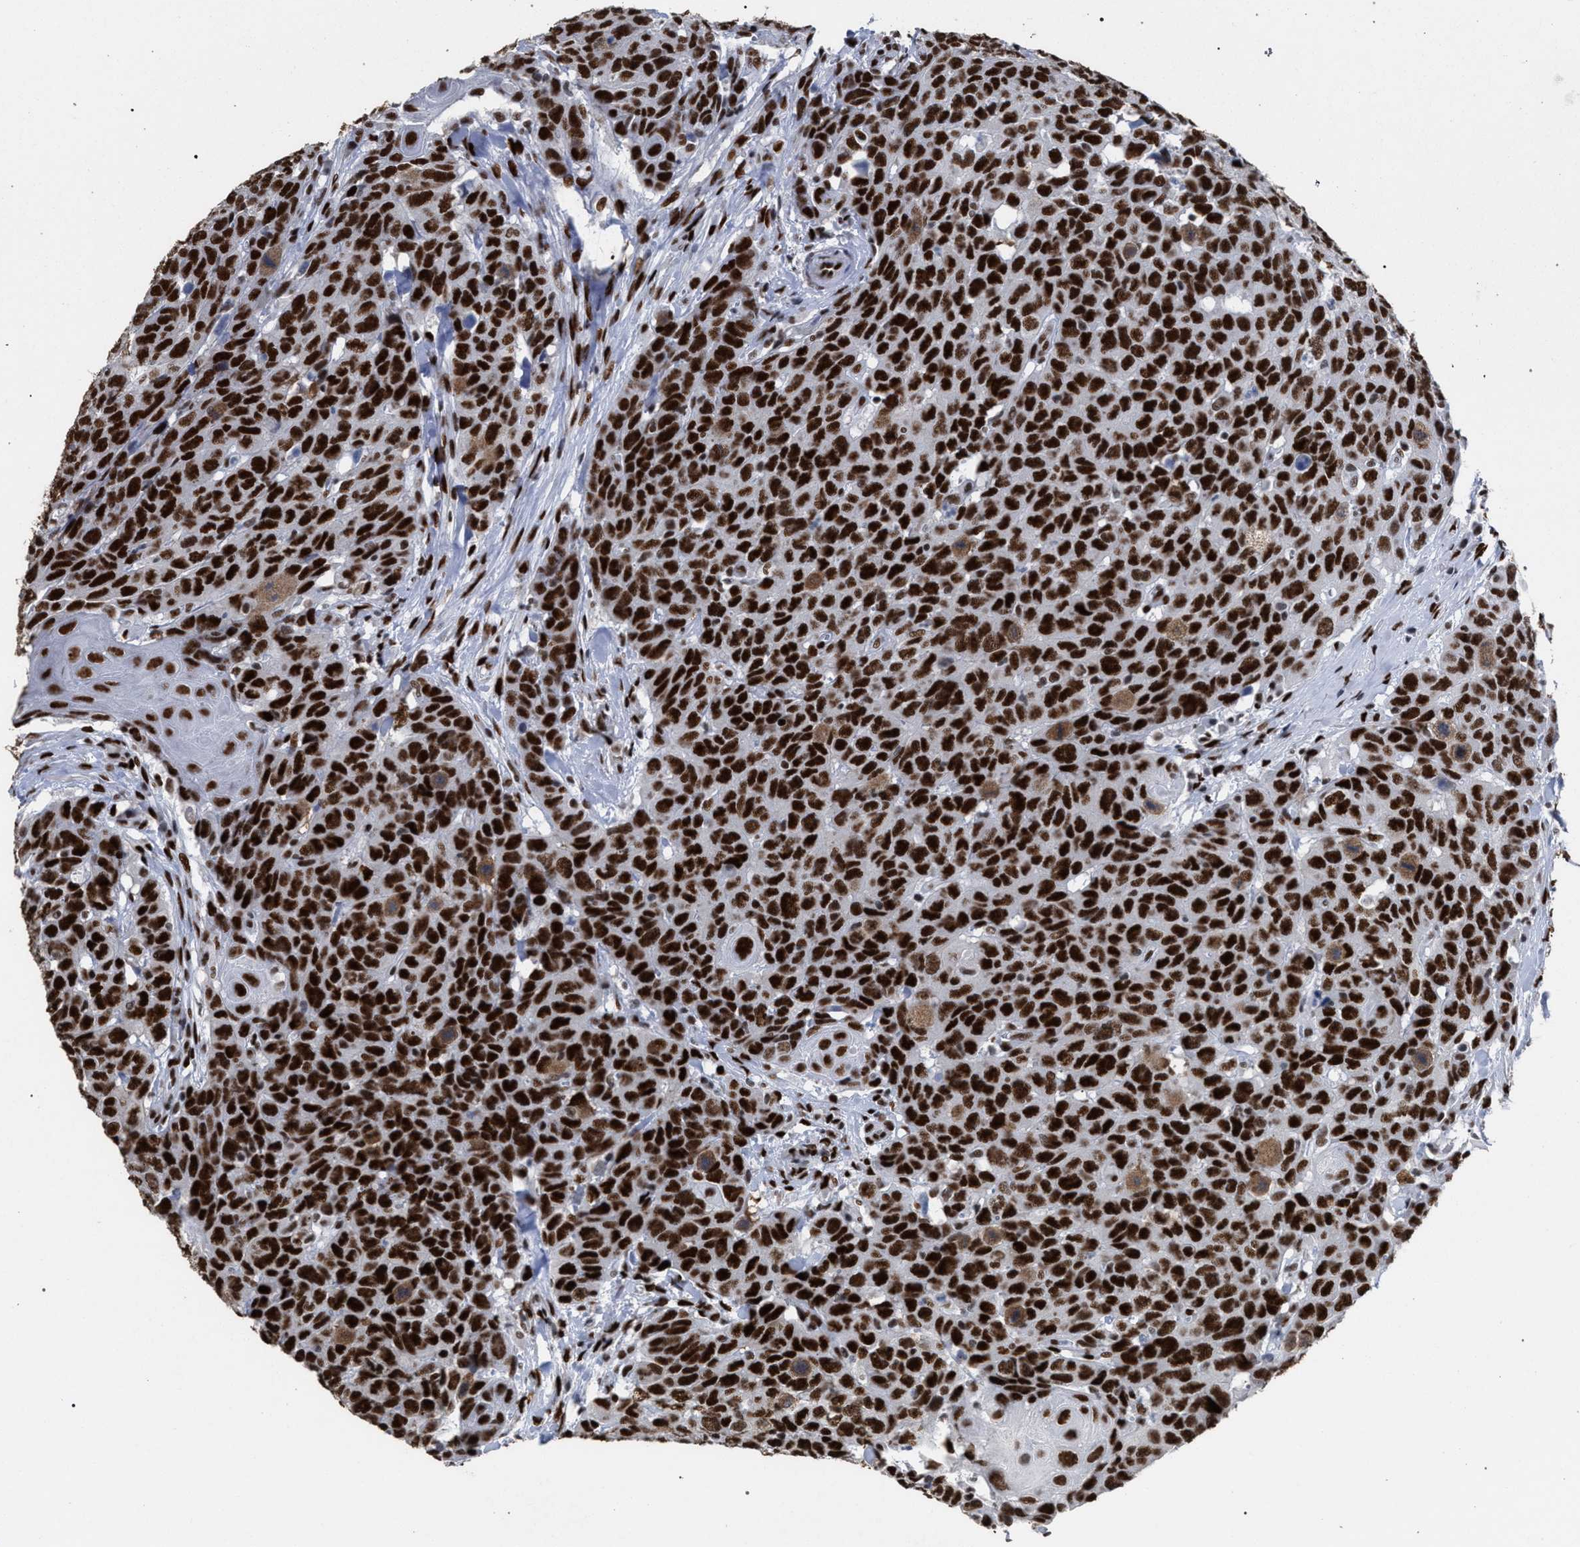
{"staining": {"intensity": "strong", "quantity": ">75%", "location": "nuclear"}, "tissue": "head and neck cancer", "cell_type": "Tumor cells", "image_type": "cancer", "snomed": [{"axis": "morphology", "description": "Squamous cell carcinoma, NOS"}, {"axis": "topography", "description": "Head-Neck"}], "caption": "A photomicrograph of human head and neck cancer stained for a protein exhibits strong nuclear brown staining in tumor cells.", "gene": "TP53BP1", "patient": {"sex": "male", "age": 66}}